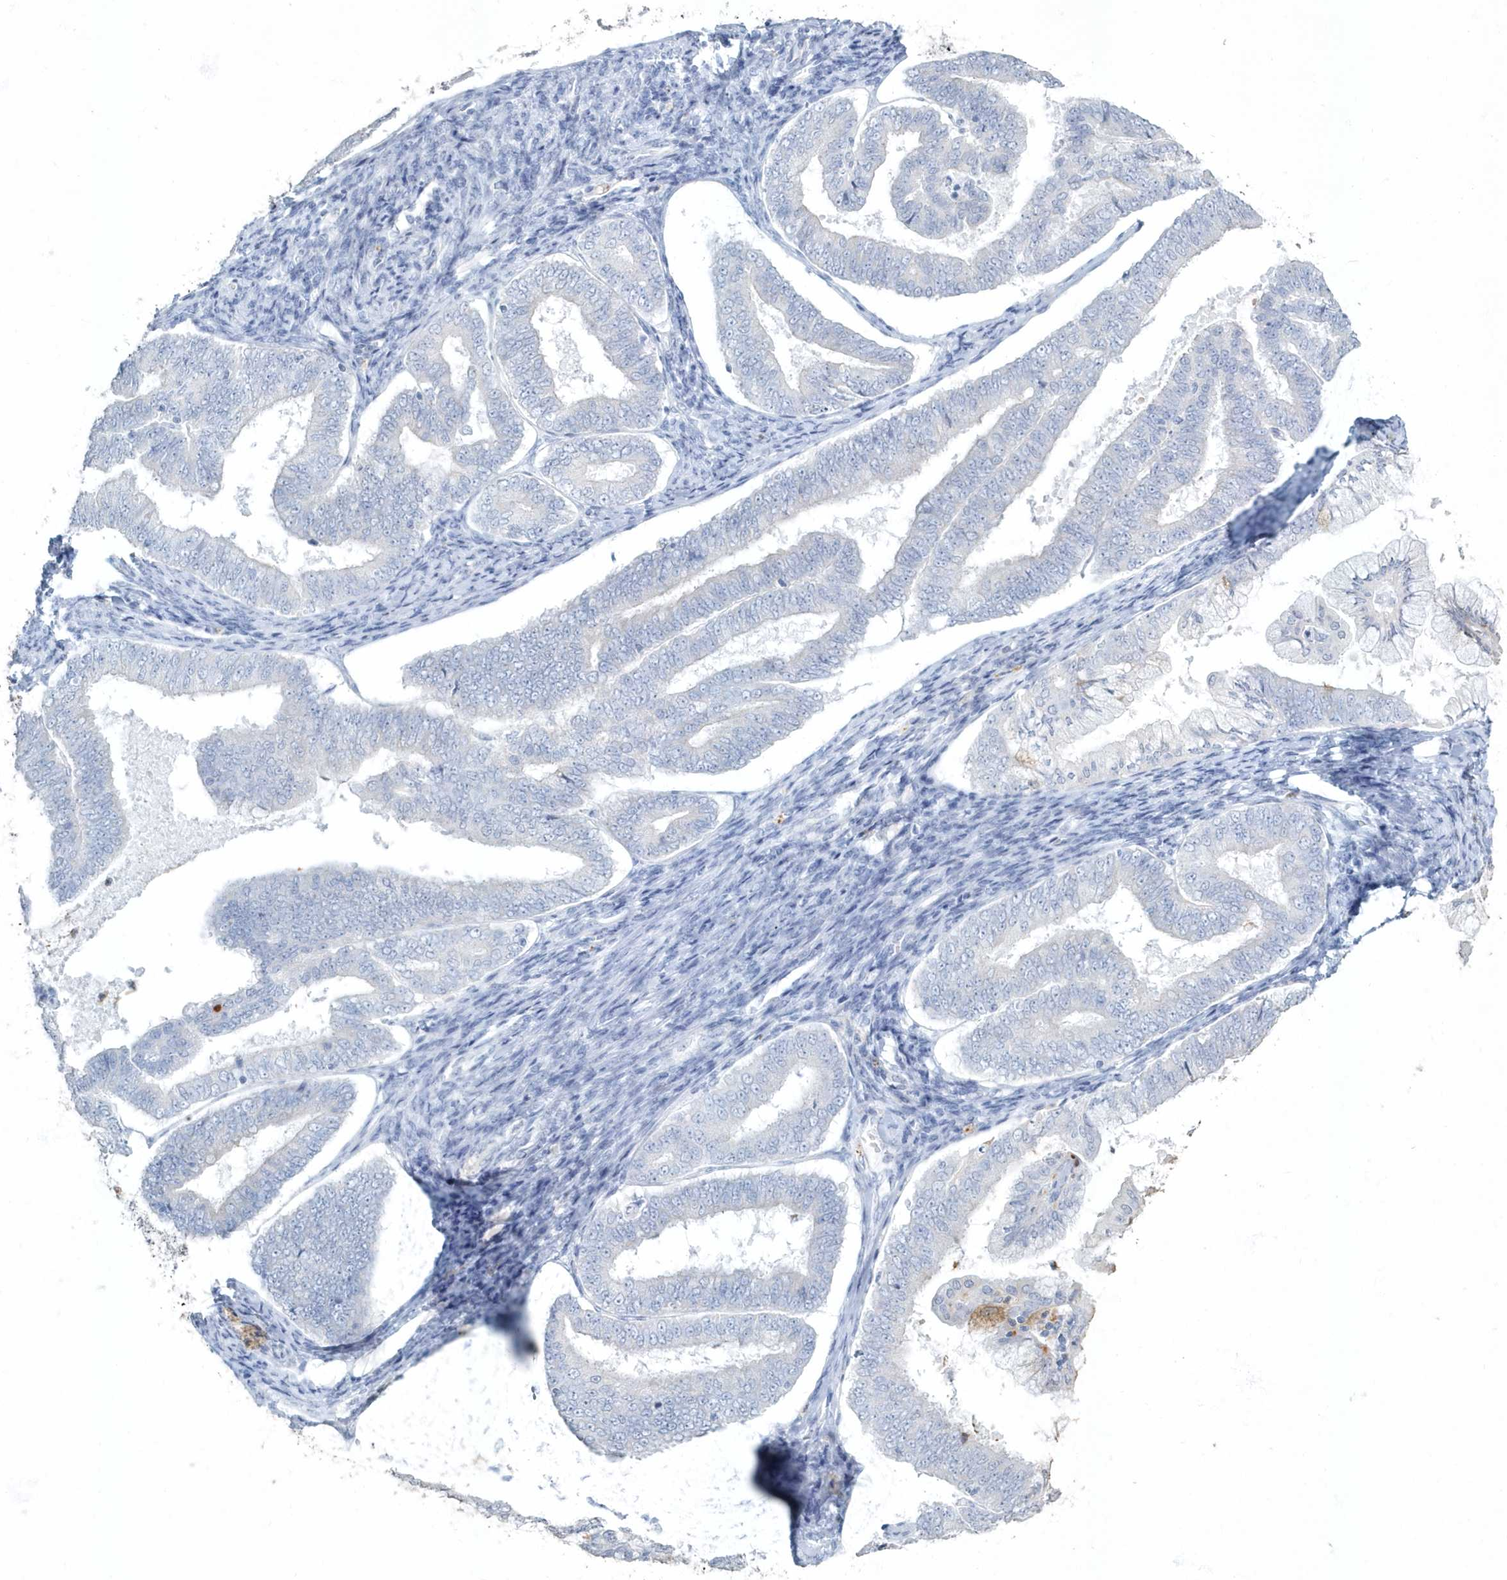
{"staining": {"intensity": "negative", "quantity": "none", "location": "none"}, "tissue": "endometrial cancer", "cell_type": "Tumor cells", "image_type": "cancer", "snomed": [{"axis": "morphology", "description": "Adenocarcinoma, NOS"}, {"axis": "topography", "description": "Endometrium"}], "caption": "Tumor cells are negative for protein expression in human endometrial adenocarcinoma. The staining is performed using DAB brown chromogen with nuclei counter-stained in using hematoxylin.", "gene": "MYOT", "patient": {"sex": "female", "age": 63}}